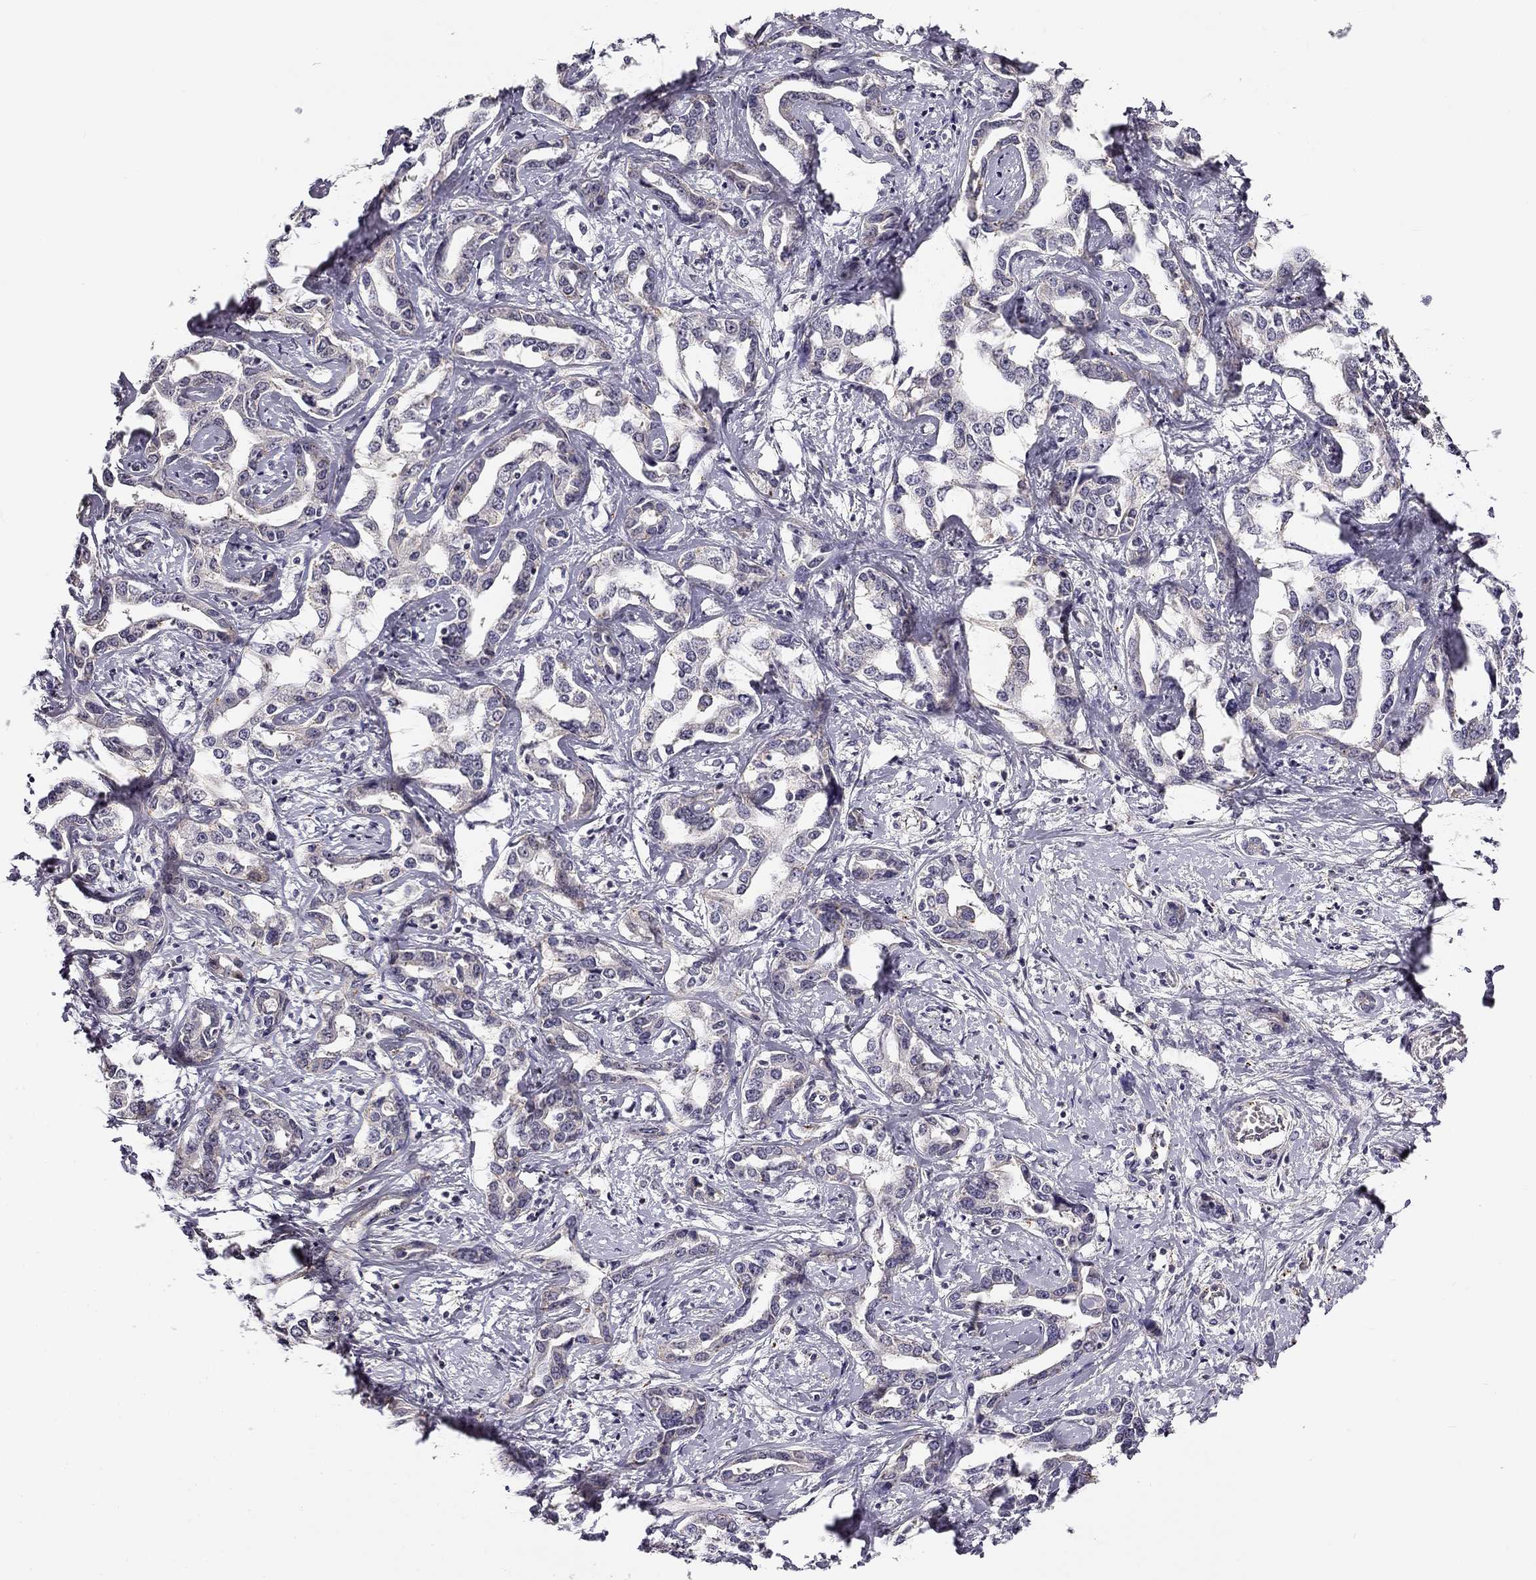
{"staining": {"intensity": "negative", "quantity": "none", "location": "none"}, "tissue": "liver cancer", "cell_type": "Tumor cells", "image_type": "cancer", "snomed": [{"axis": "morphology", "description": "Cholangiocarcinoma"}, {"axis": "topography", "description": "Liver"}], "caption": "Immunohistochemical staining of liver cancer (cholangiocarcinoma) reveals no significant positivity in tumor cells.", "gene": "CNR1", "patient": {"sex": "male", "age": 59}}